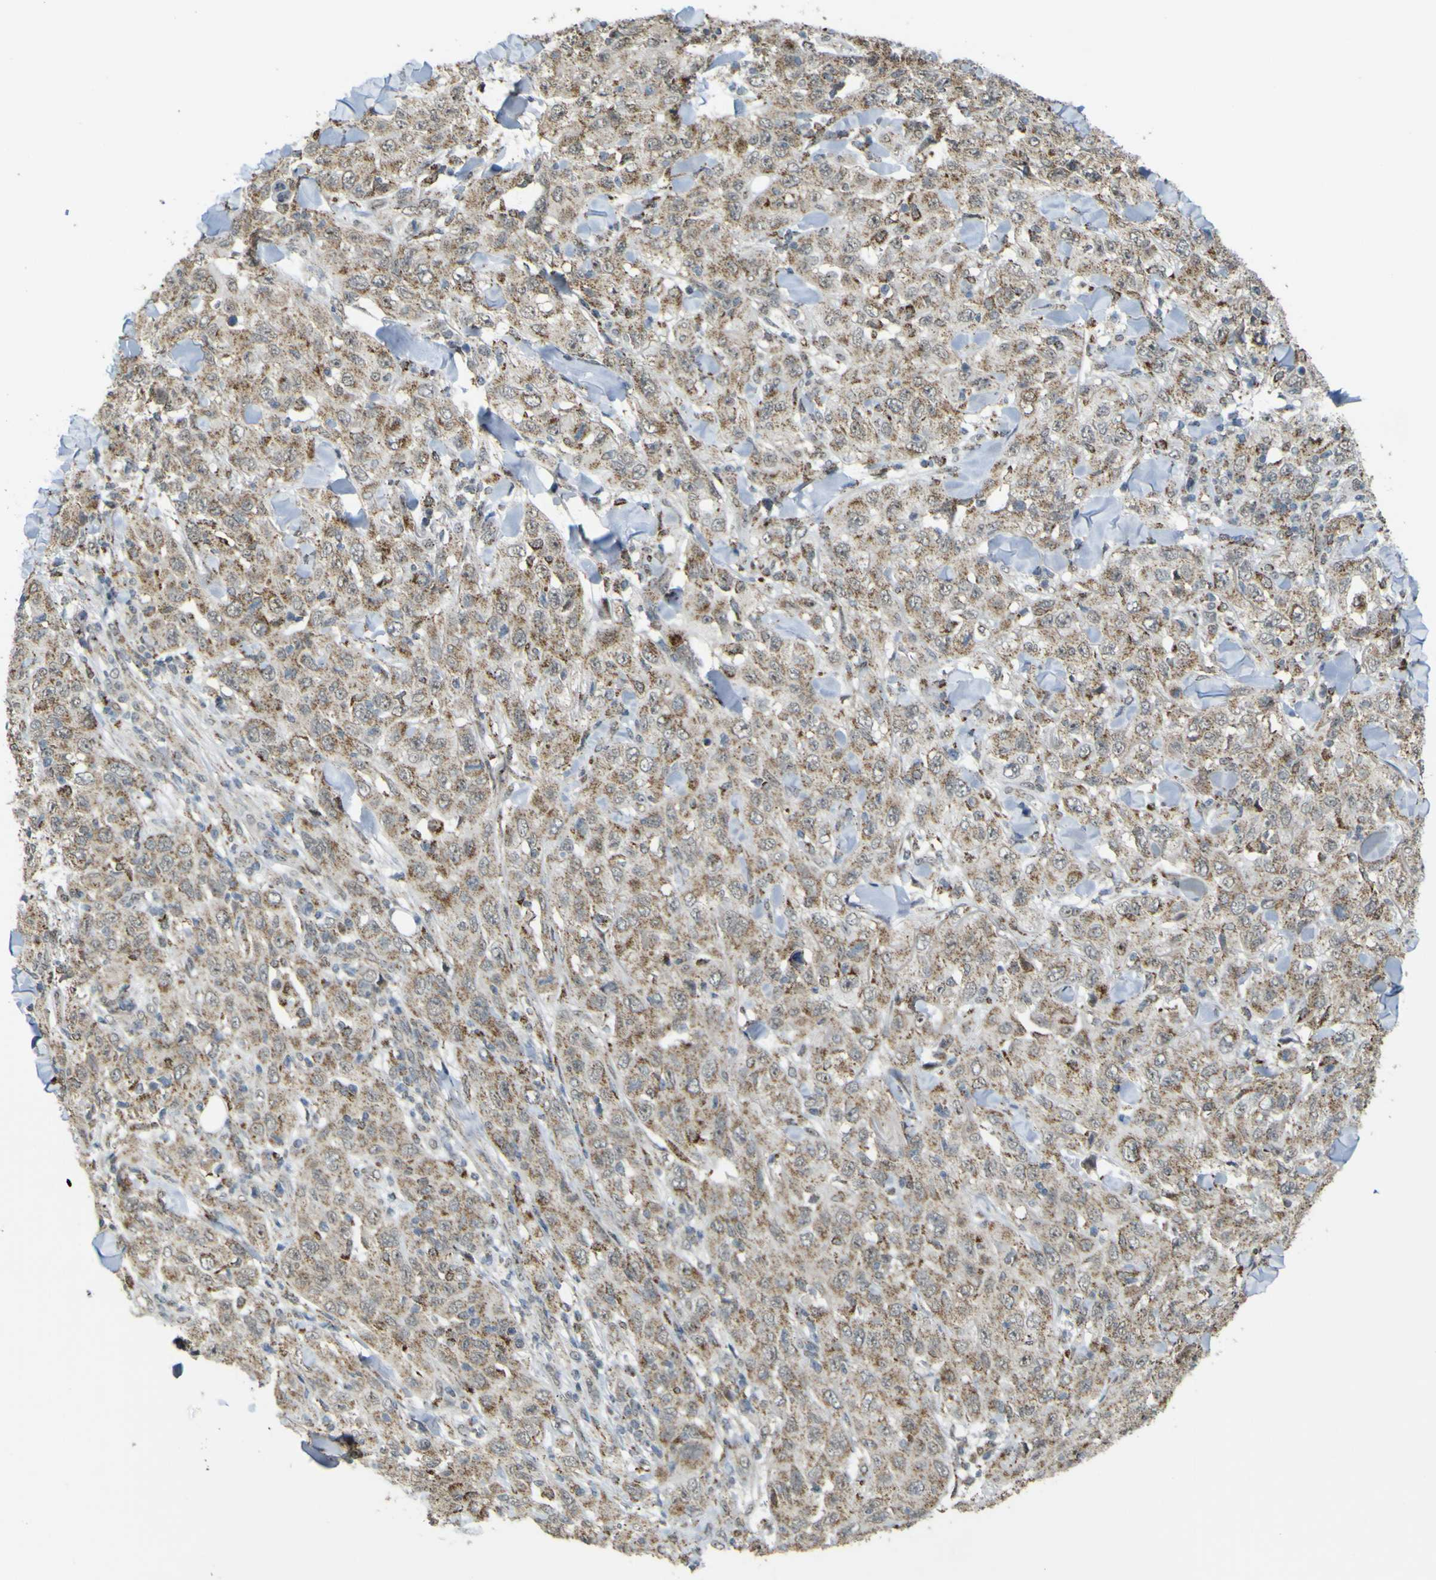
{"staining": {"intensity": "moderate", "quantity": ">75%", "location": "cytoplasmic/membranous,nuclear"}, "tissue": "skin cancer", "cell_type": "Tumor cells", "image_type": "cancer", "snomed": [{"axis": "morphology", "description": "Squamous cell carcinoma, NOS"}, {"axis": "topography", "description": "Skin"}], "caption": "High-power microscopy captured an IHC photomicrograph of skin cancer, revealing moderate cytoplasmic/membranous and nuclear expression in about >75% of tumor cells.", "gene": "ACBD5", "patient": {"sex": "female", "age": 88}}